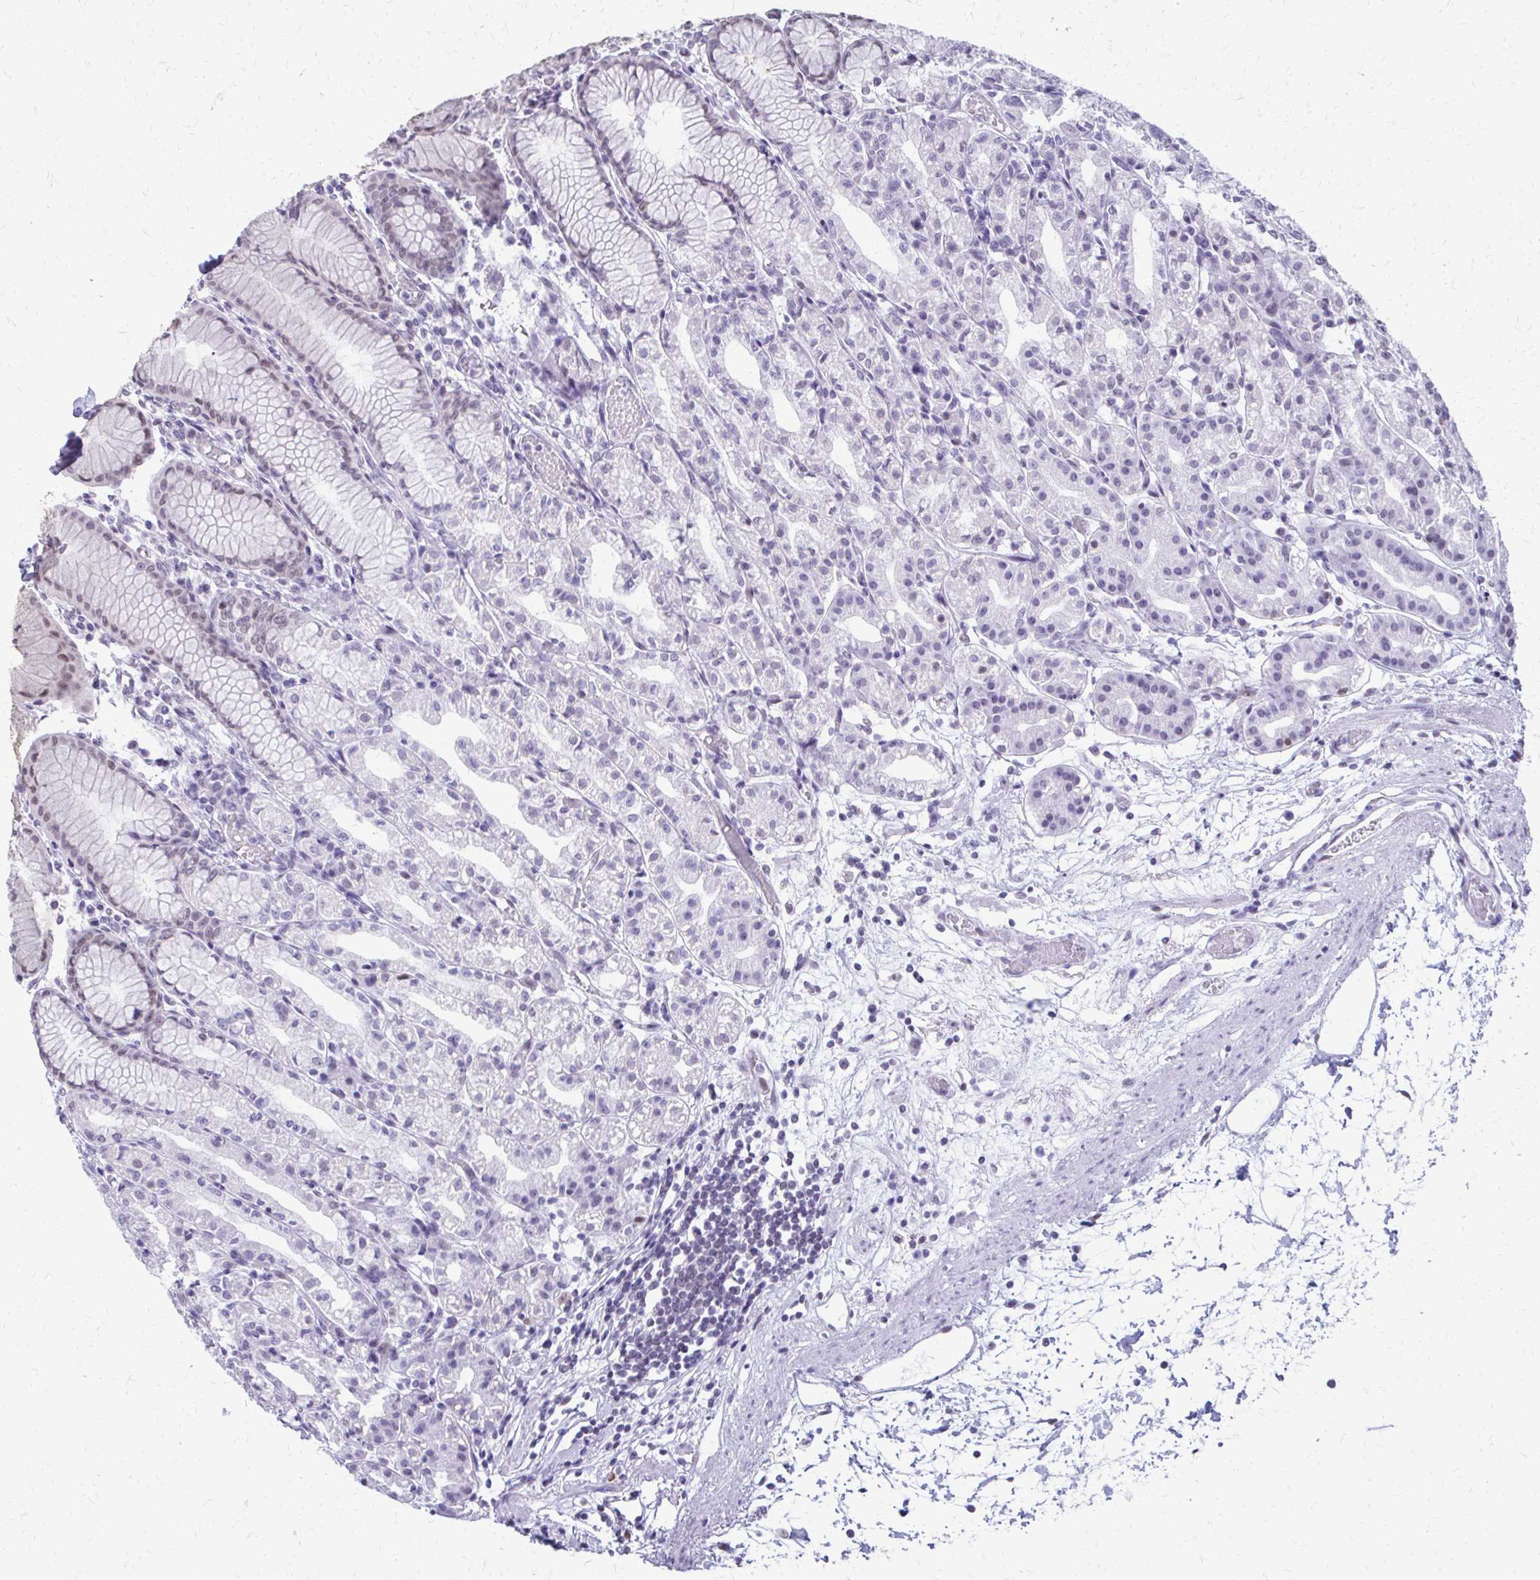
{"staining": {"intensity": "negative", "quantity": "none", "location": "none"}, "tissue": "stomach", "cell_type": "Glandular cells", "image_type": "normal", "snomed": [{"axis": "morphology", "description": "Normal tissue, NOS"}, {"axis": "topography", "description": "Stomach"}], "caption": "DAB immunohistochemical staining of unremarkable stomach exhibits no significant staining in glandular cells. (Stains: DAB IHC with hematoxylin counter stain, Microscopy: brightfield microscopy at high magnification).", "gene": "SS18", "patient": {"sex": "female", "age": 57}}